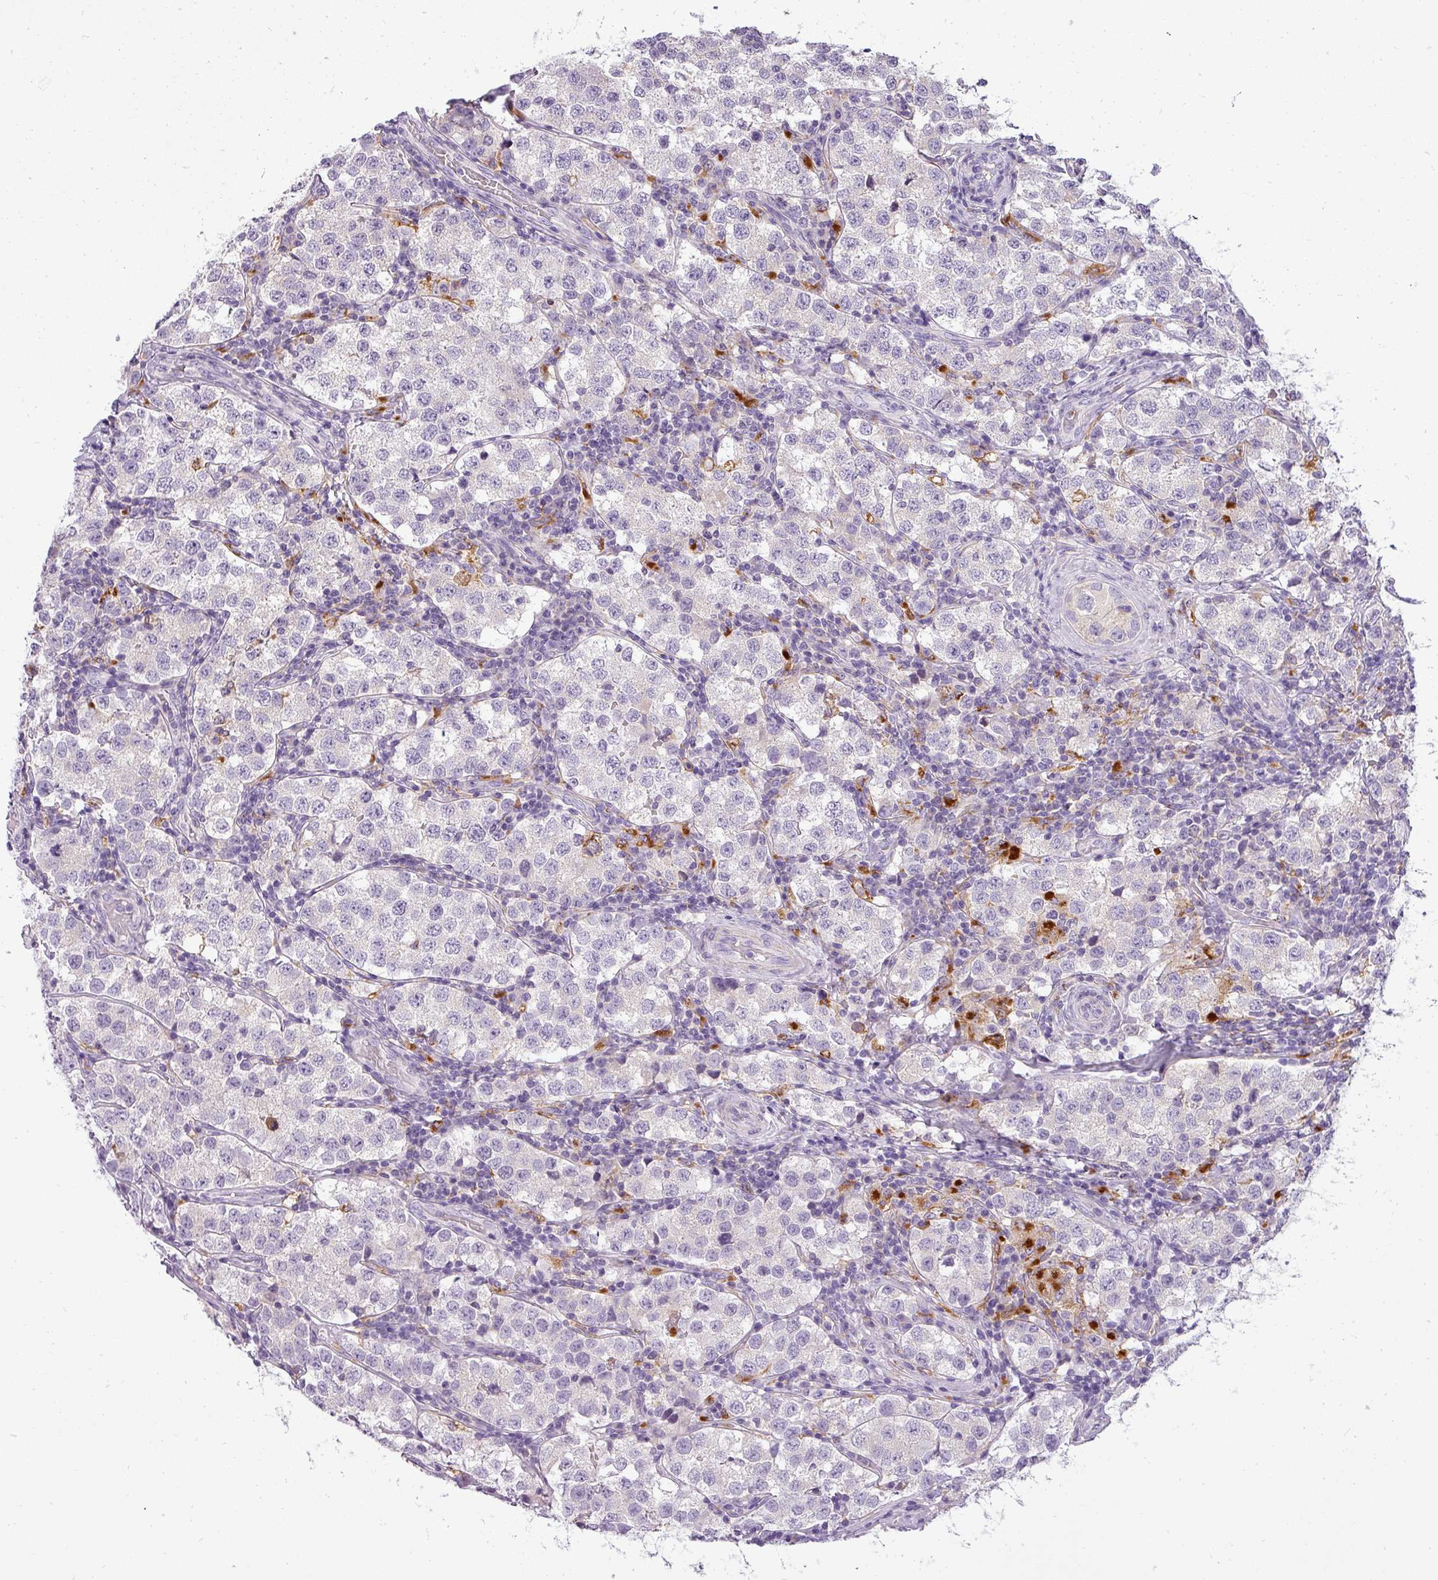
{"staining": {"intensity": "negative", "quantity": "none", "location": "none"}, "tissue": "testis cancer", "cell_type": "Tumor cells", "image_type": "cancer", "snomed": [{"axis": "morphology", "description": "Seminoma, NOS"}, {"axis": "topography", "description": "Testis"}], "caption": "This is a image of immunohistochemistry staining of testis cancer, which shows no staining in tumor cells.", "gene": "ATP6V1D", "patient": {"sex": "male", "age": 34}}